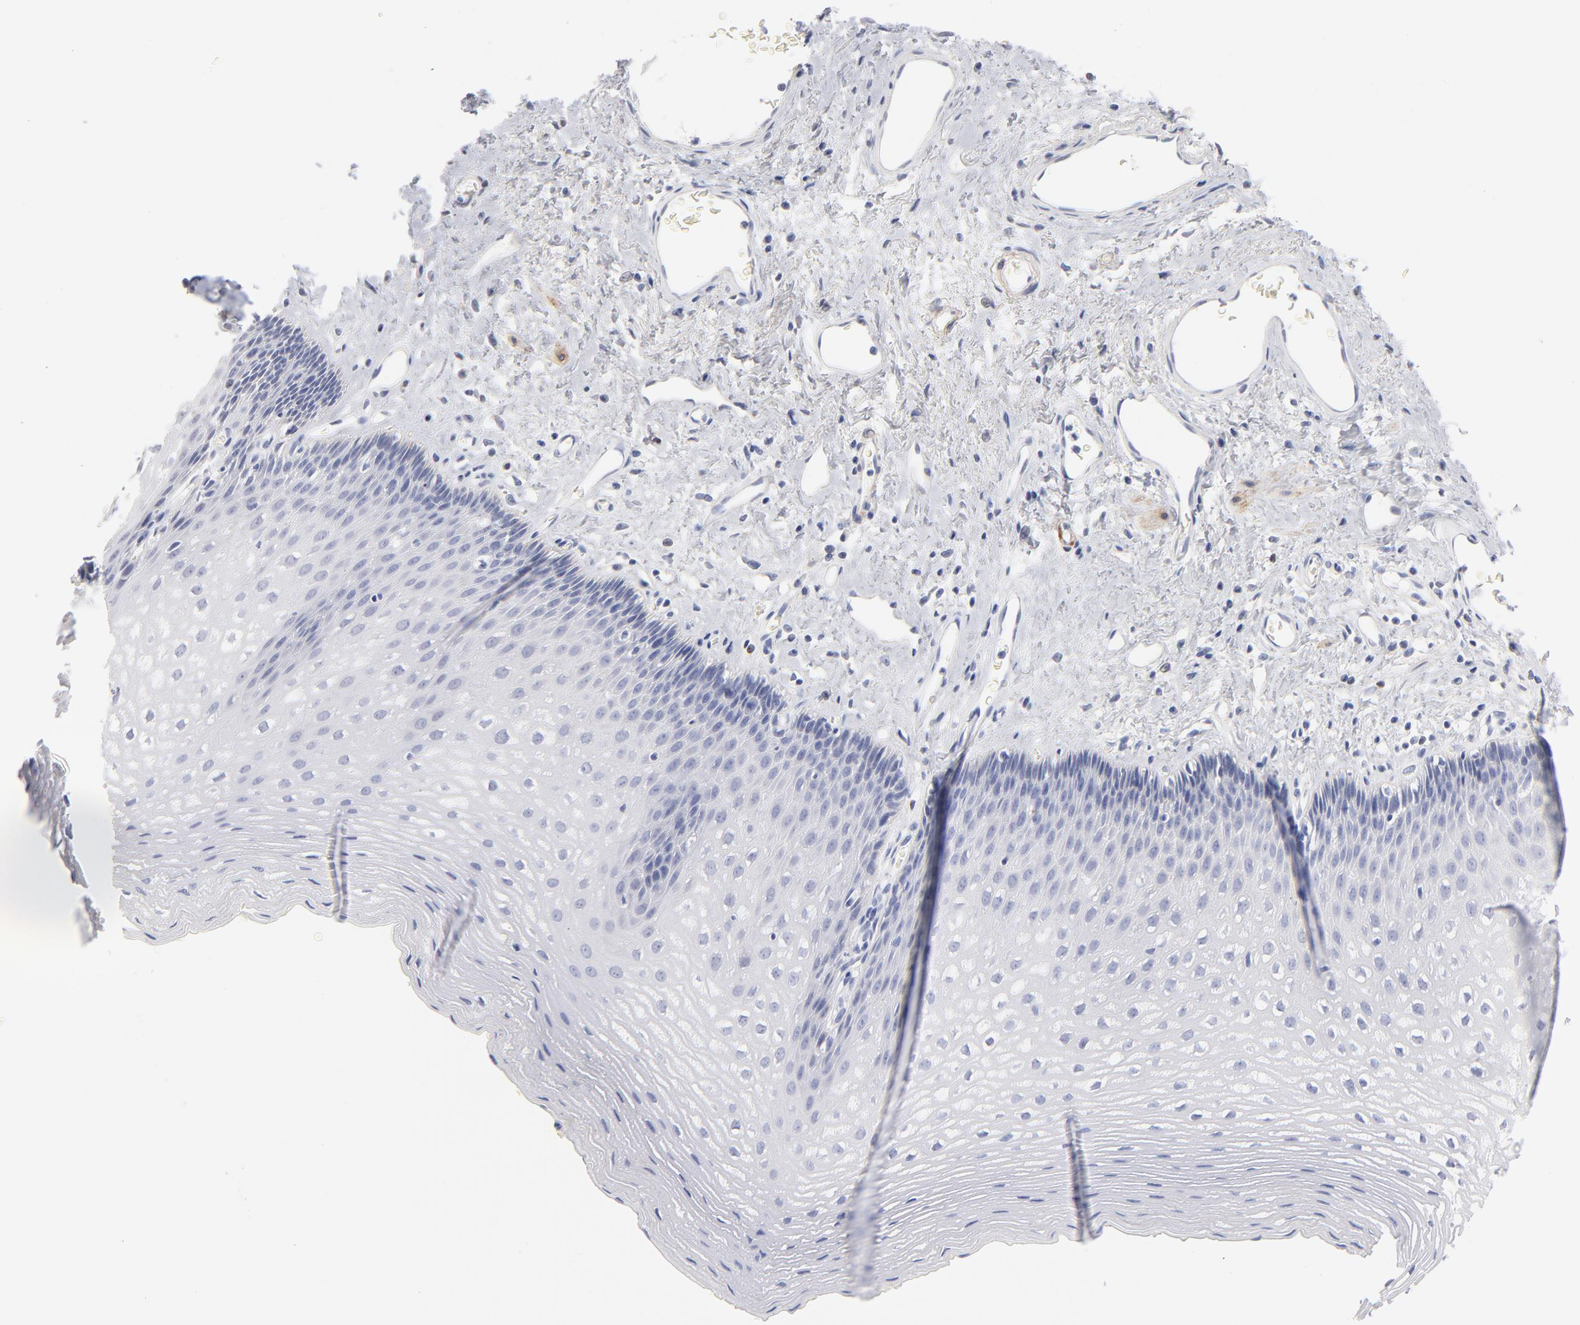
{"staining": {"intensity": "negative", "quantity": "none", "location": "none"}, "tissue": "esophagus", "cell_type": "Squamous epithelial cells", "image_type": "normal", "snomed": [{"axis": "morphology", "description": "Normal tissue, NOS"}, {"axis": "topography", "description": "Esophagus"}], "caption": "Photomicrograph shows no significant protein expression in squamous epithelial cells of unremarkable esophagus. The staining was performed using DAB (3,3'-diaminobenzidine) to visualize the protein expression in brown, while the nuclei were stained in blue with hematoxylin (Magnification: 20x).", "gene": "MID1", "patient": {"sex": "female", "age": 70}}